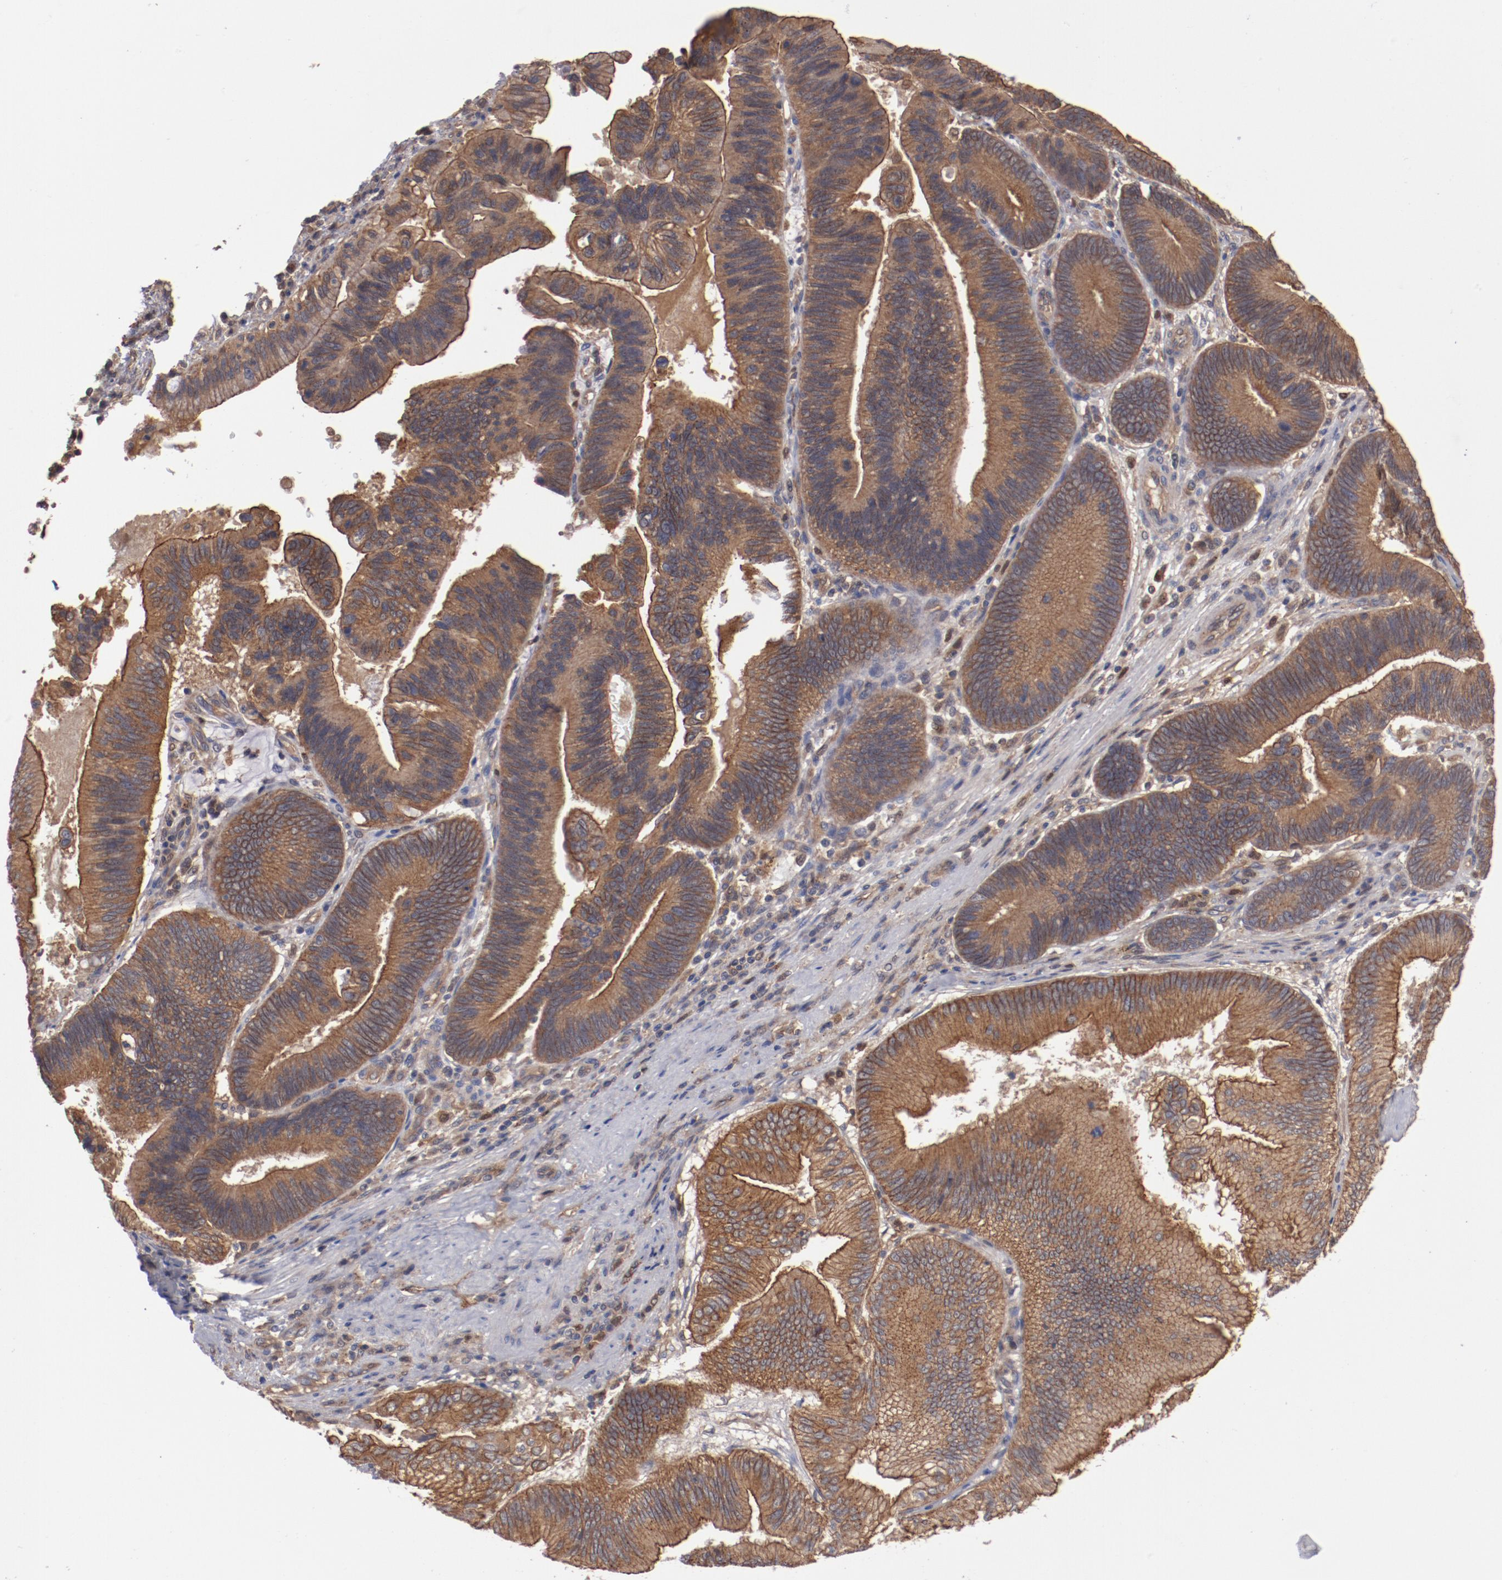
{"staining": {"intensity": "moderate", "quantity": ">75%", "location": "cytoplasmic/membranous"}, "tissue": "pancreatic cancer", "cell_type": "Tumor cells", "image_type": "cancer", "snomed": [{"axis": "morphology", "description": "Adenocarcinoma, NOS"}, {"axis": "topography", "description": "Pancreas"}], "caption": "Pancreatic cancer (adenocarcinoma) tissue exhibits moderate cytoplasmic/membranous expression in about >75% of tumor cells, visualized by immunohistochemistry. (DAB IHC, brown staining for protein, blue staining for nuclei).", "gene": "DNAAF2", "patient": {"sex": "male", "age": 82}}